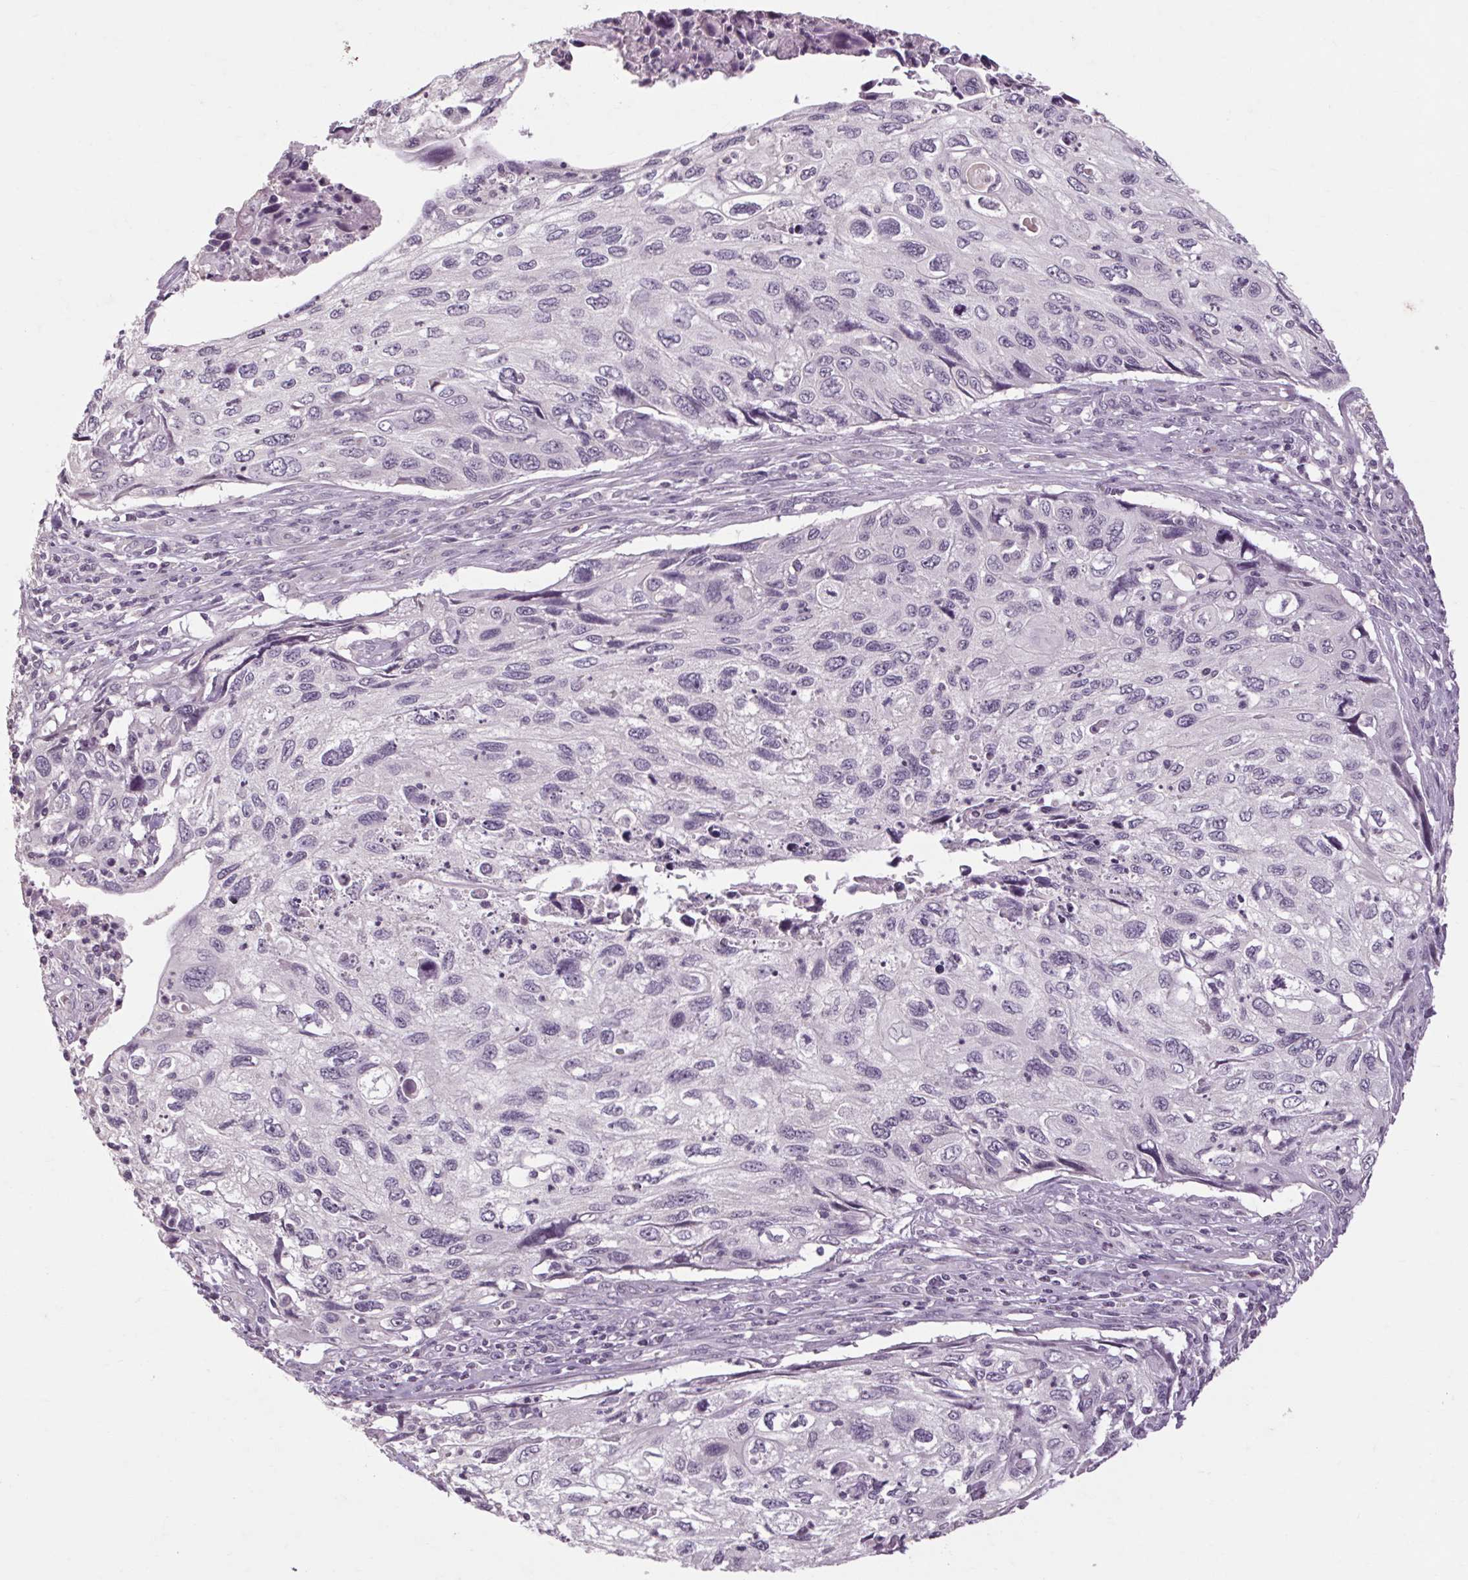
{"staining": {"intensity": "negative", "quantity": "none", "location": "none"}, "tissue": "cervical cancer", "cell_type": "Tumor cells", "image_type": "cancer", "snomed": [{"axis": "morphology", "description": "Squamous cell carcinoma, NOS"}, {"axis": "topography", "description": "Cervix"}], "caption": "Immunohistochemistry (IHC) photomicrograph of human cervical squamous cell carcinoma stained for a protein (brown), which shows no expression in tumor cells.", "gene": "POMC", "patient": {"sex": "female", "age": 70}}